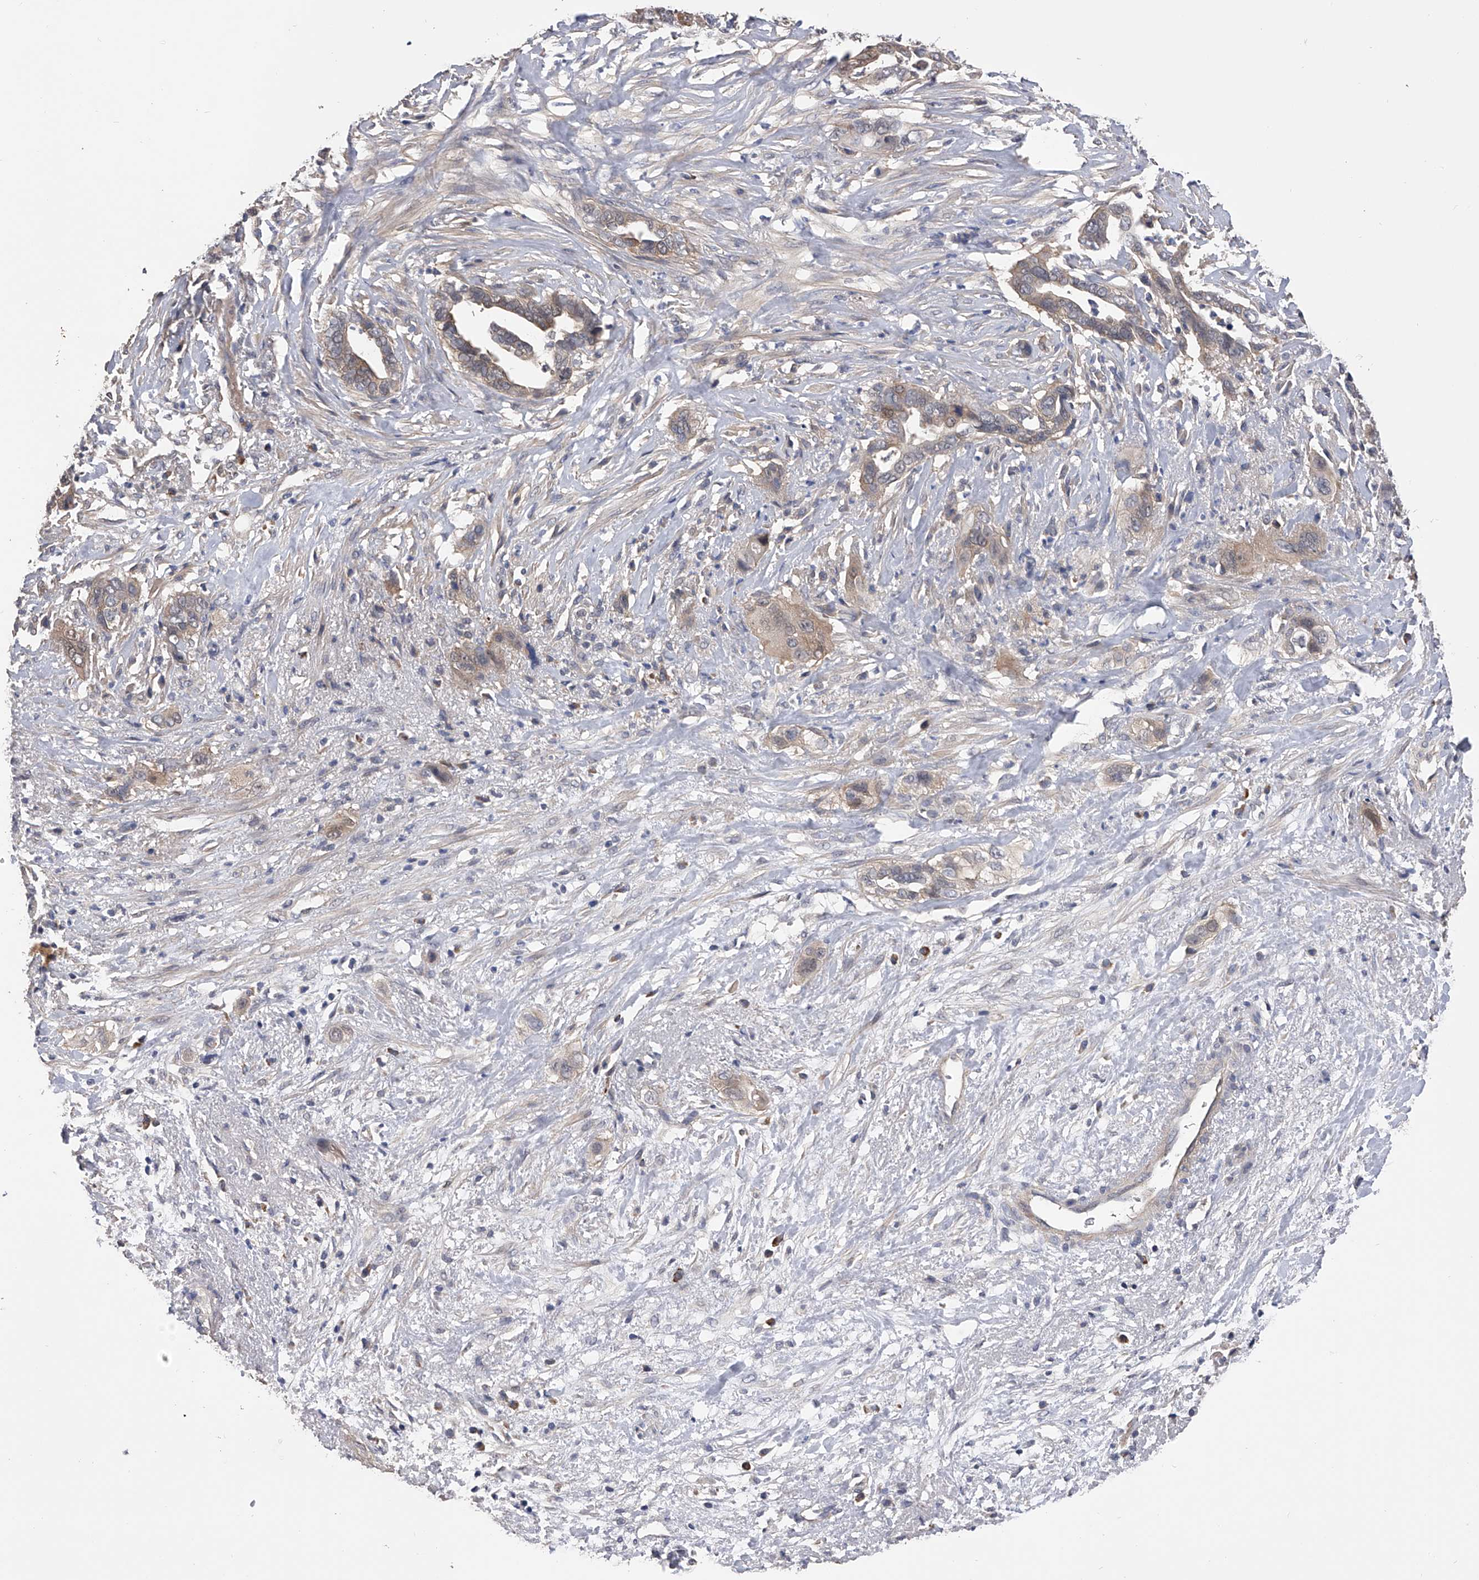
{"staining": {"intensity": "weak", "quantity": "<25%", "location": "cytoplasmic/membranous"}, "tissue": "liver cancer", "cell_type": "Tumor cells", "image_type": "cancer", "snomed": [{"axis": "morphology", "description": "Cholangiocarcinoma"}, {"axis": "topography", "description": "Liver"}], "caption": "IHC photomicrograph of liver cancer stained for a protein (brown), which exhibits no positivity in tumor cells. The staining was performed using DAB to visualize the protein expression in brown, while the nuclei were stained in blue with hematoxylin (Magnification: 20x).", "gene": "CFAP298", "patient": {"sex": "female", "age": 79}}